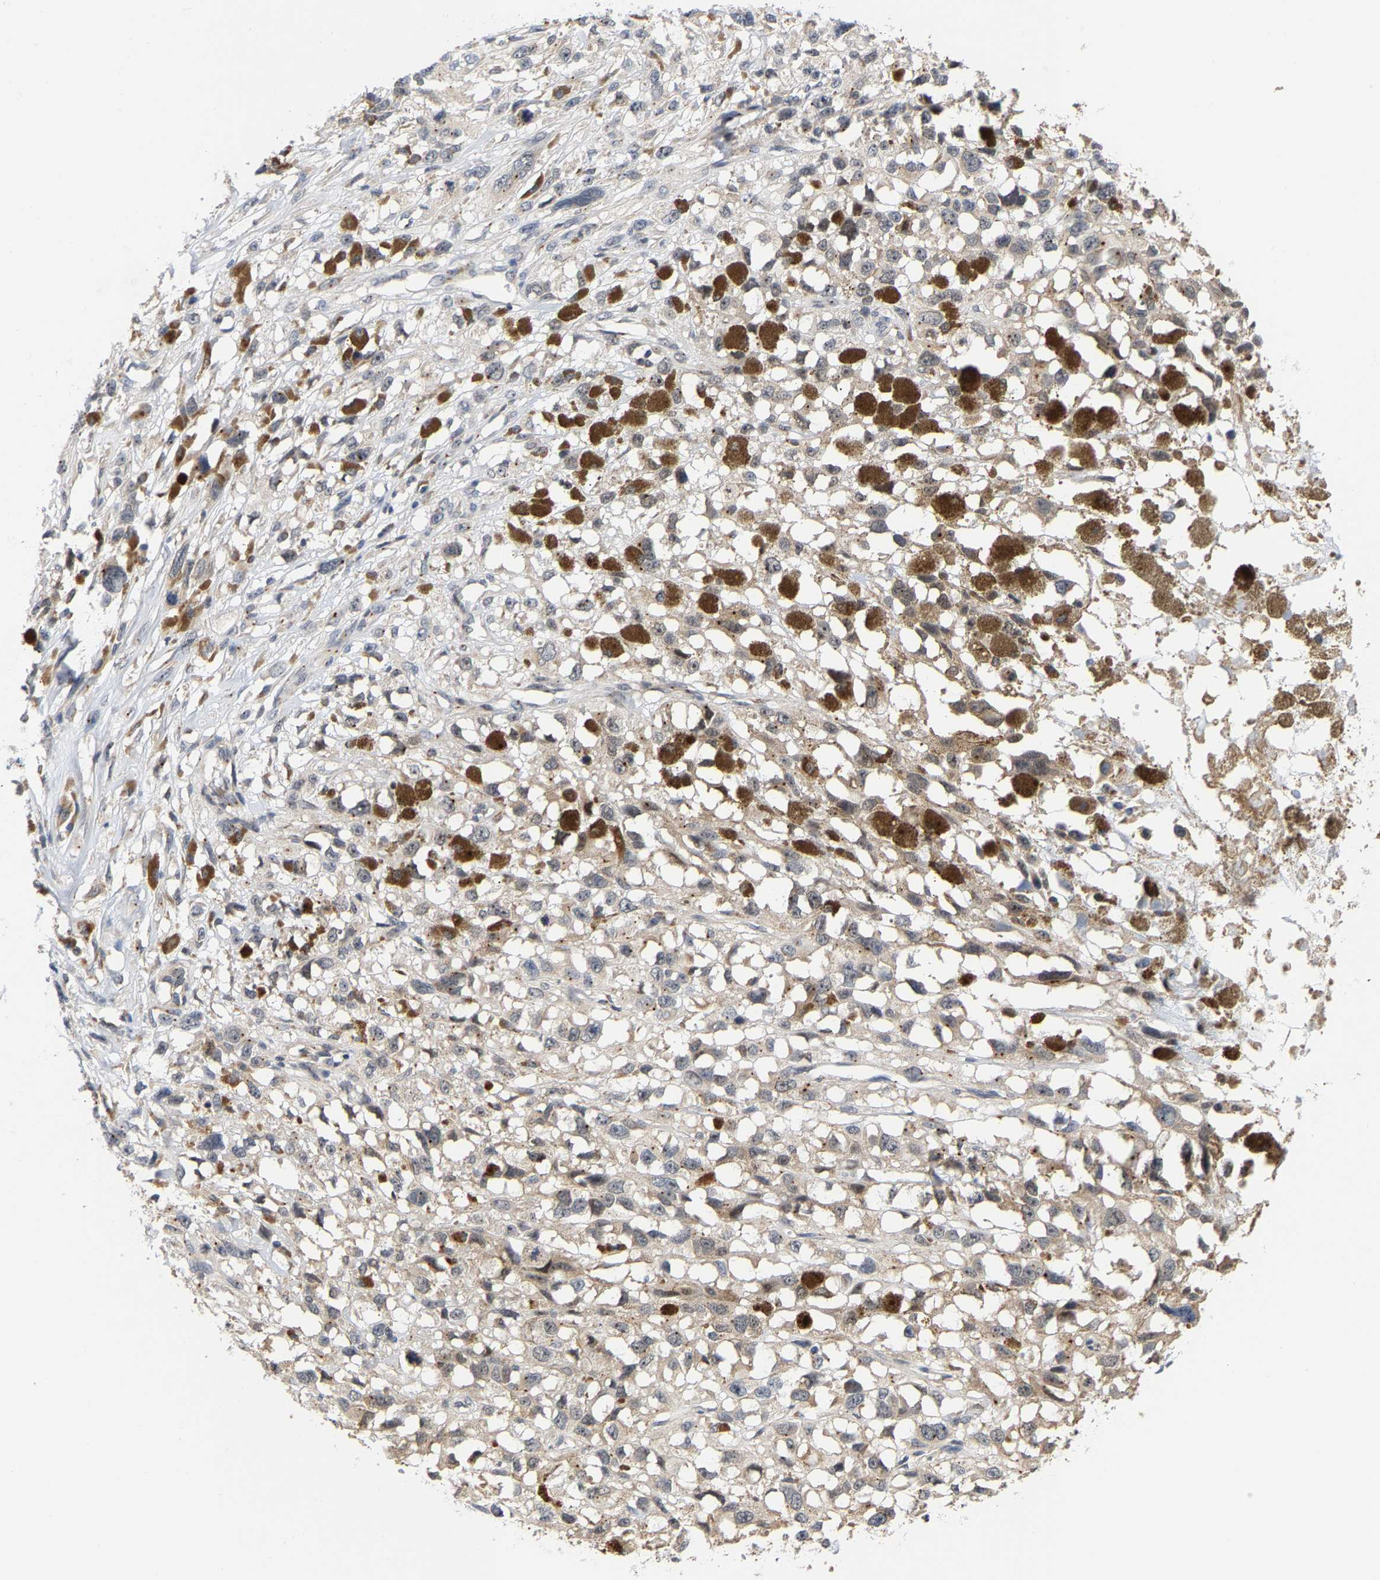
{"staining": {"intensity": "weak", "quantity": ">75%", "location": "cytoplasmic/membranous"}, "tissue": "melanoma", "cell_type": "Tumor cells", "image_type": "cancer", "snomed": [{"axis": "morphology", "description": "Malignant melanoma, Metastatic site"}, {"axis": "topography", "description": "Lymph node"}], "caption": "Malignant melanoma (metastatic site) stained for a protein (brown) reveals weak cytoplasmic/membranous positive expression in about >75% of tumor cells.", "gene": "PCNT", "patient": {"sex": "male", "age": 59}}